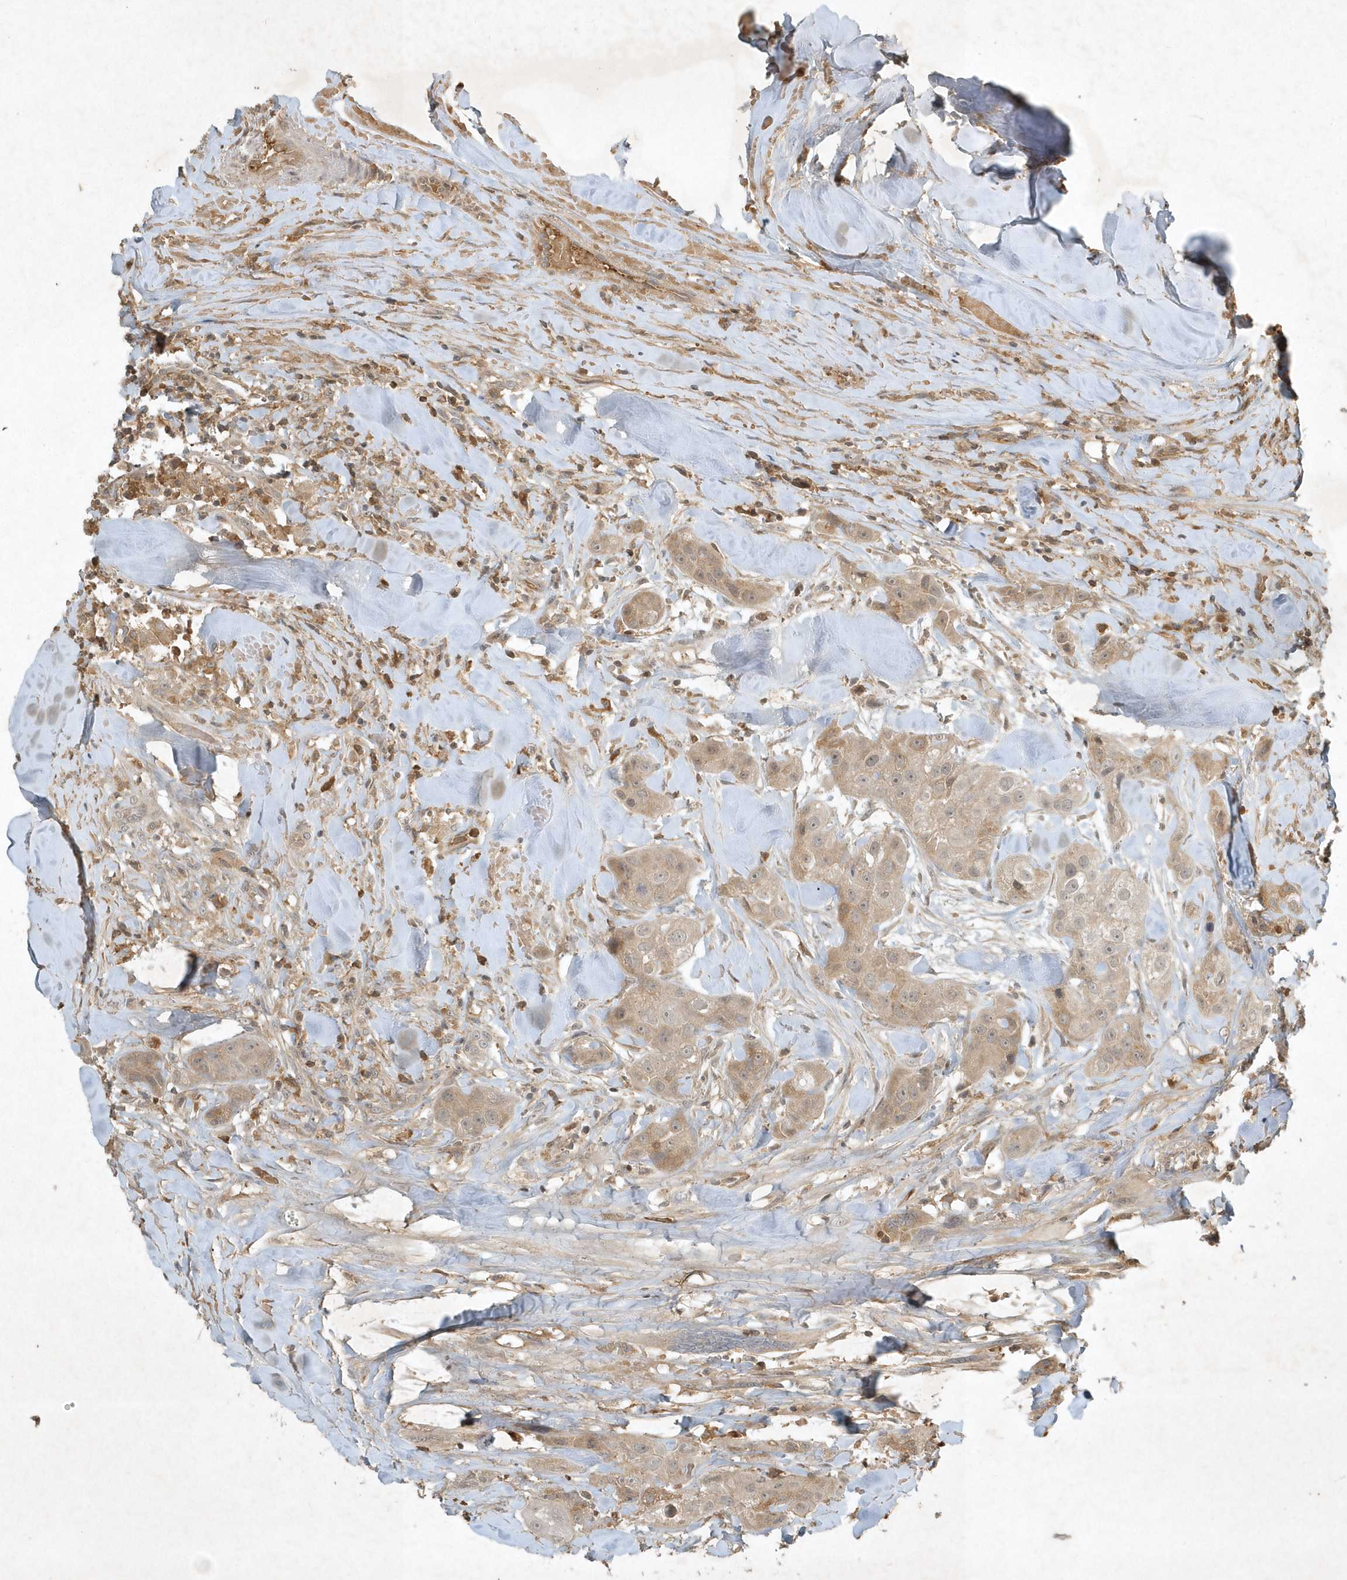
{"staining": {"intensity": "moderate", "quantity": "<25%", "location": "cytoplasmic/membranous"}, "tissue": "head and neck cancer", "cell_type": "Tumor cells", "image_type": "cancer", "snomed": [{"axis": "morphology", "description": "Normal tissue, NOS"}, {"axis": "morphology", "description": "Squamous cell carcinoma, NOS"}, {"axis": "topography", "description": "Skeletal muscle"}, {"axis": "topography", "description": "Head-Neck"}], "caption": "Brown immunohistochemical staining in head and neck squamous cell carcinoma displays moderate cytoplasmic/membranous expression in approximately <25% of tumor cells.", "gene": "TNFAIP6", "patient": {"sex": "male", "age": 51}}